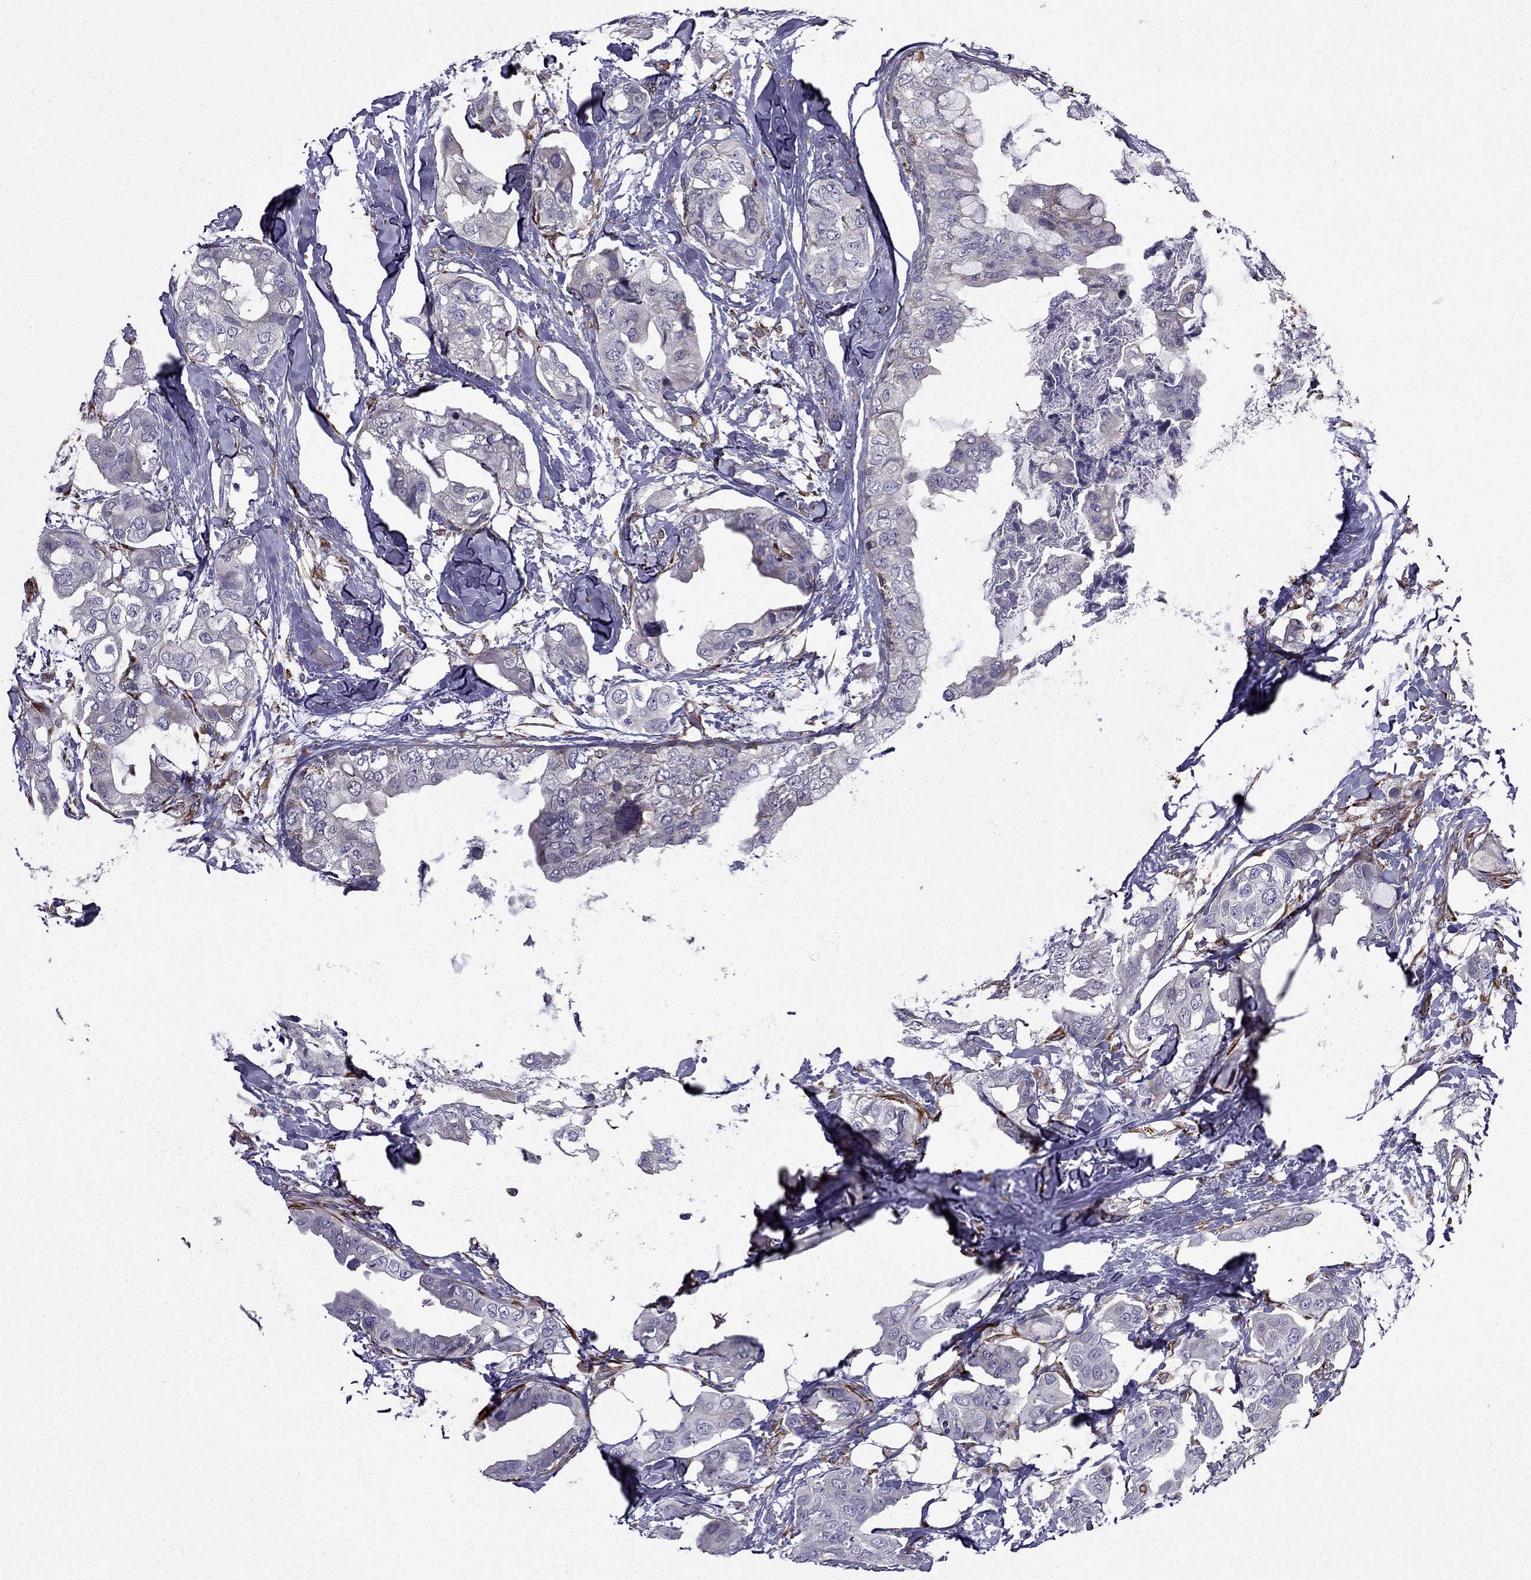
{"staining": {"intensity": "negative", "quantity": "none", "location": "none"}, "tissue": "breast cancer", "cell_type": "Tumor cells", "image_type": "cancer", "snomed": [{"axis": "morphology", "description": "Normal tissue, NOS"}, {"axis": "morphology", "description": "Duct carcinoma"}, {"axis": "topography", "description": "Breast"}], "caption": "Human intraductal carcinoma (breast) stained for a protein using immunohistochemistry demonstrates no expression in tumor cells.", "gene": "IKBIP", "patient": {"sex": "female", "age": 40}}